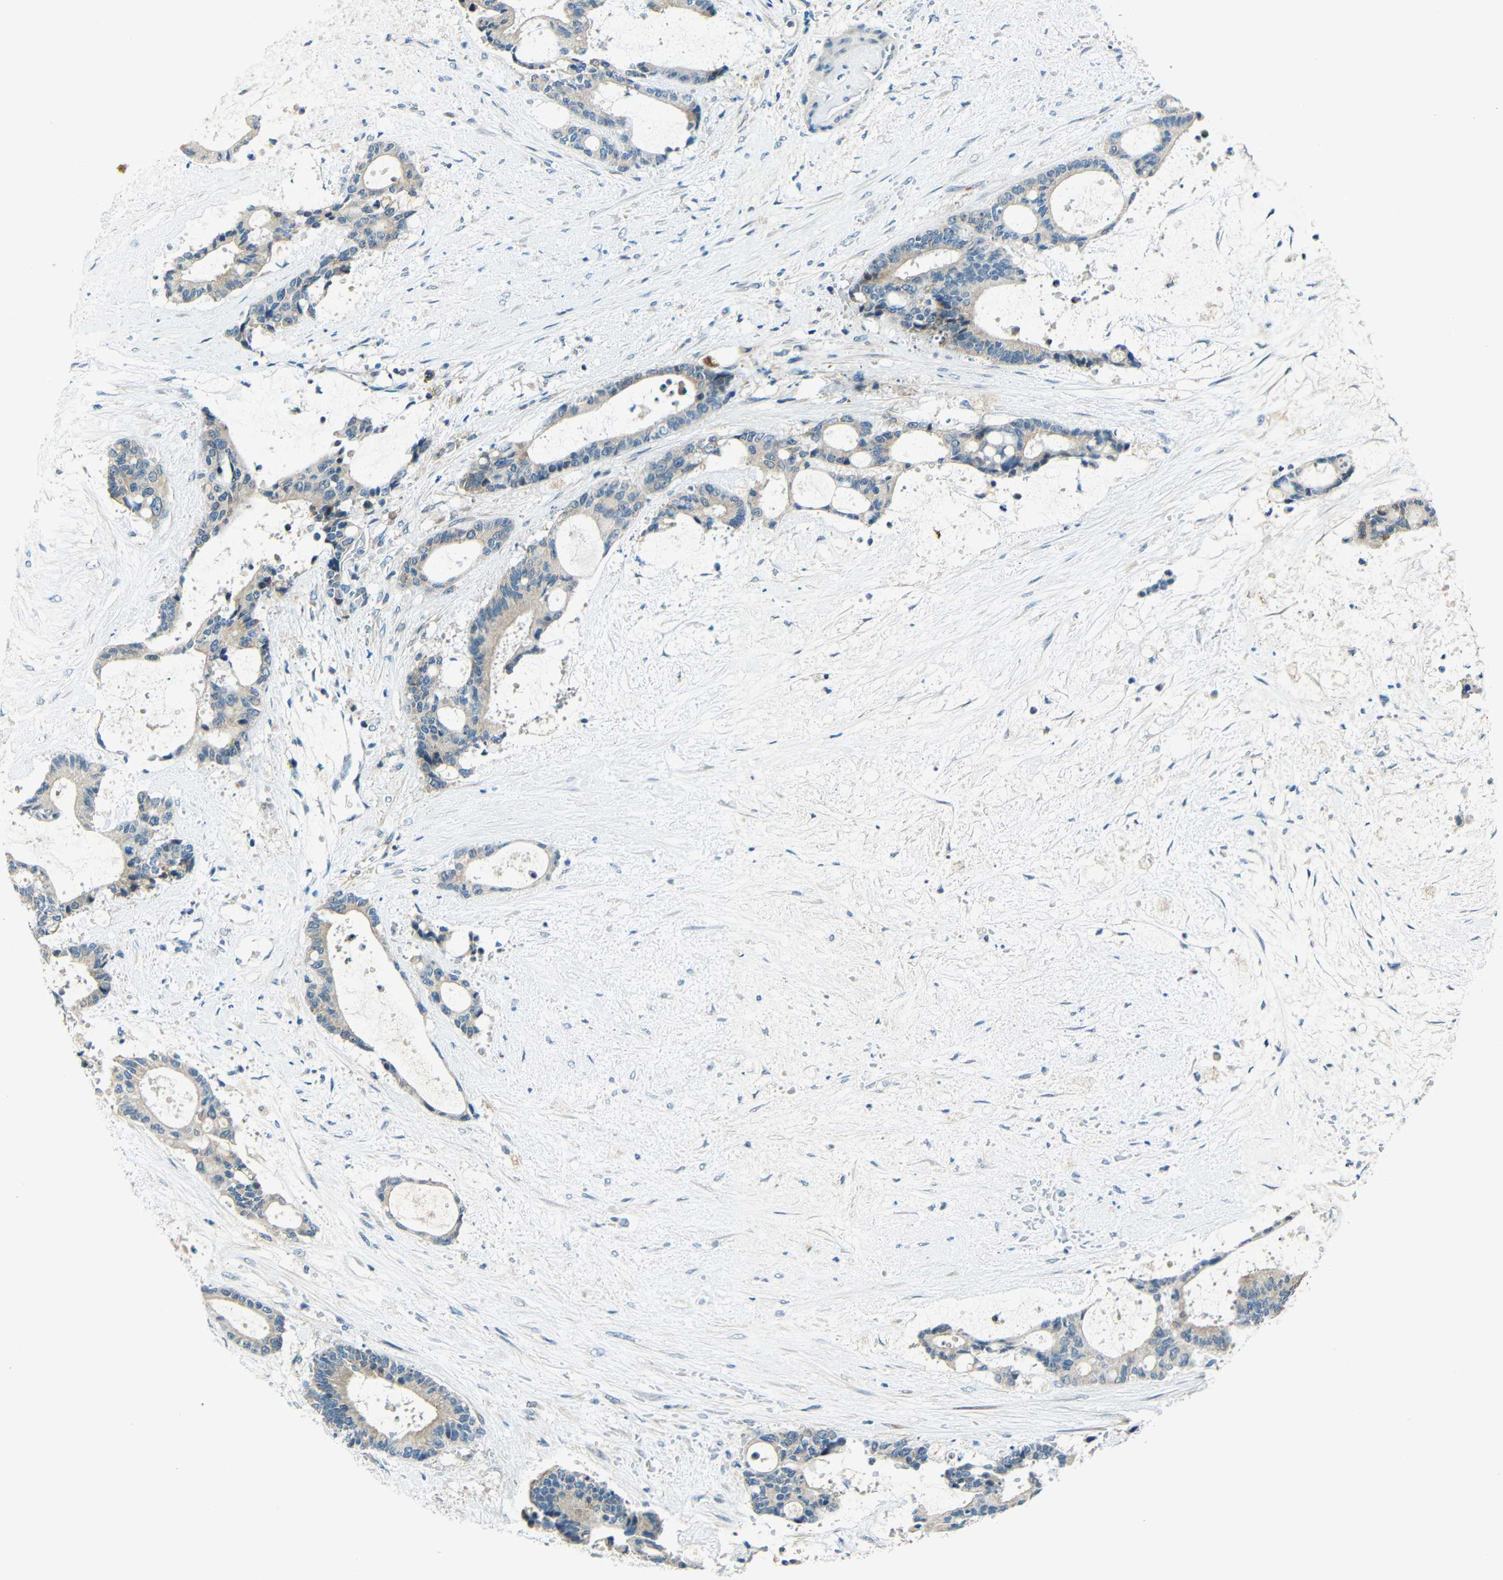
{"staining": {"intensity": "weak", "quantity": "<25%", "location": "cytoplasmic/membranous"}, "tissue": "liver cancer", "cell_type": "Tumor cells", "image_type": "cancer", "snomed": [{"axis": "morphology", "description": "Normal tissue, NOS"}, {"axis": "morphology", "description": "Cholangiocarcinoma"}, {"axis": "topography", "description": "Liver"}, {"axis": "topography", "description": "Peripheral nerve tissue"}], "caption": "The image displays no staining of tumor cells in cholangiocarcinoma (liver). Brightfield microscopy of IHC stained with DAB (brown) and hematoxylin (blue), captured at high magnification.", "gene": "ANKRD22", "patient": {"sex": "female", "age": 73}}